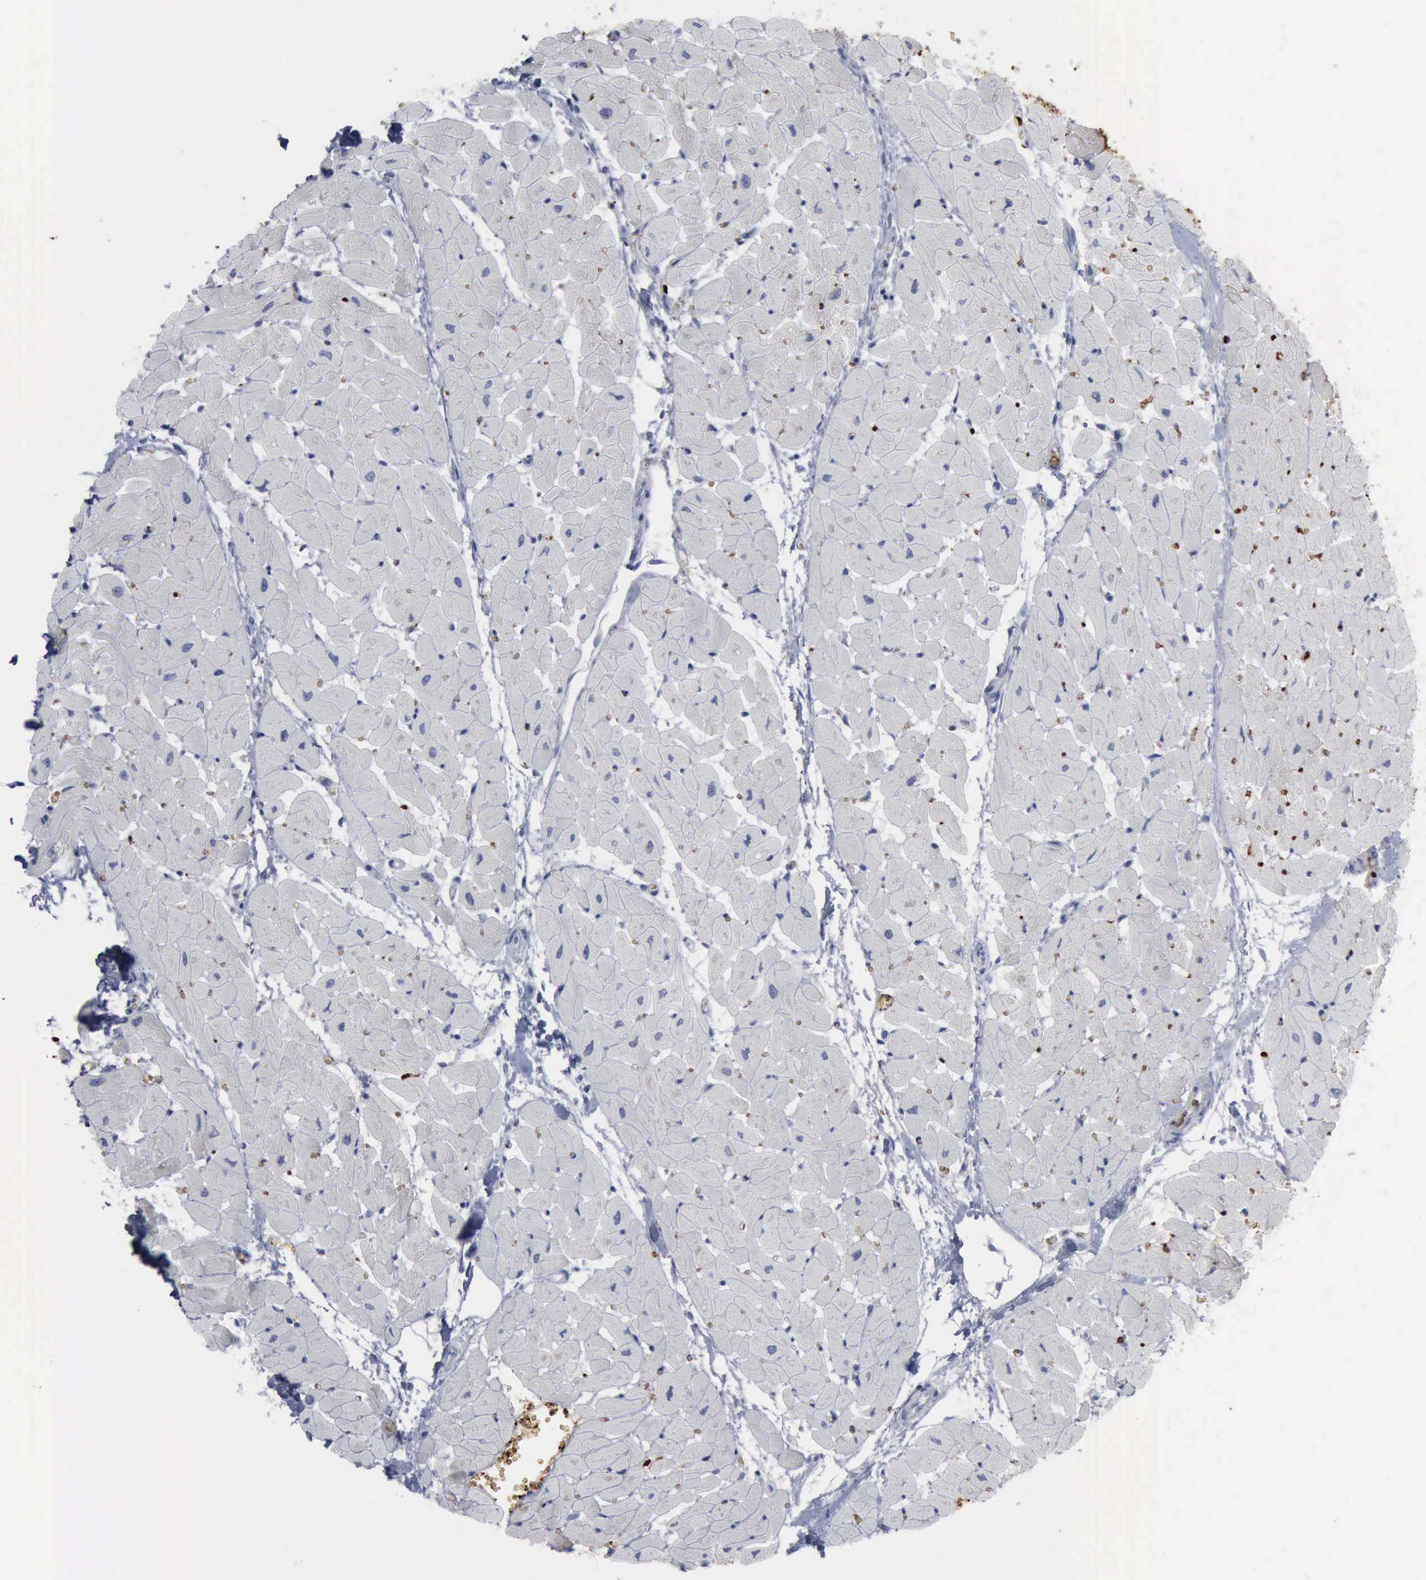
{"staining": {"intensity": "negative", "quantity": "none", "location": "none"}, "tissue": "heart muscle", "cell_type": "Cardiomyocytes", "image_type": "normal", "snomed": [{"axis": "morphology", "description": "Normal tissue, NOS"}, {"axis": "topography", "description": "Heart"}], "caption": "IHC micrograph of normal heart muscle: heart muscle stained with DAB reveals no significant protein staining in cardiomyocytes.", "gene": "TGFB1", "patient": {"sex": "female", "age": 19}}